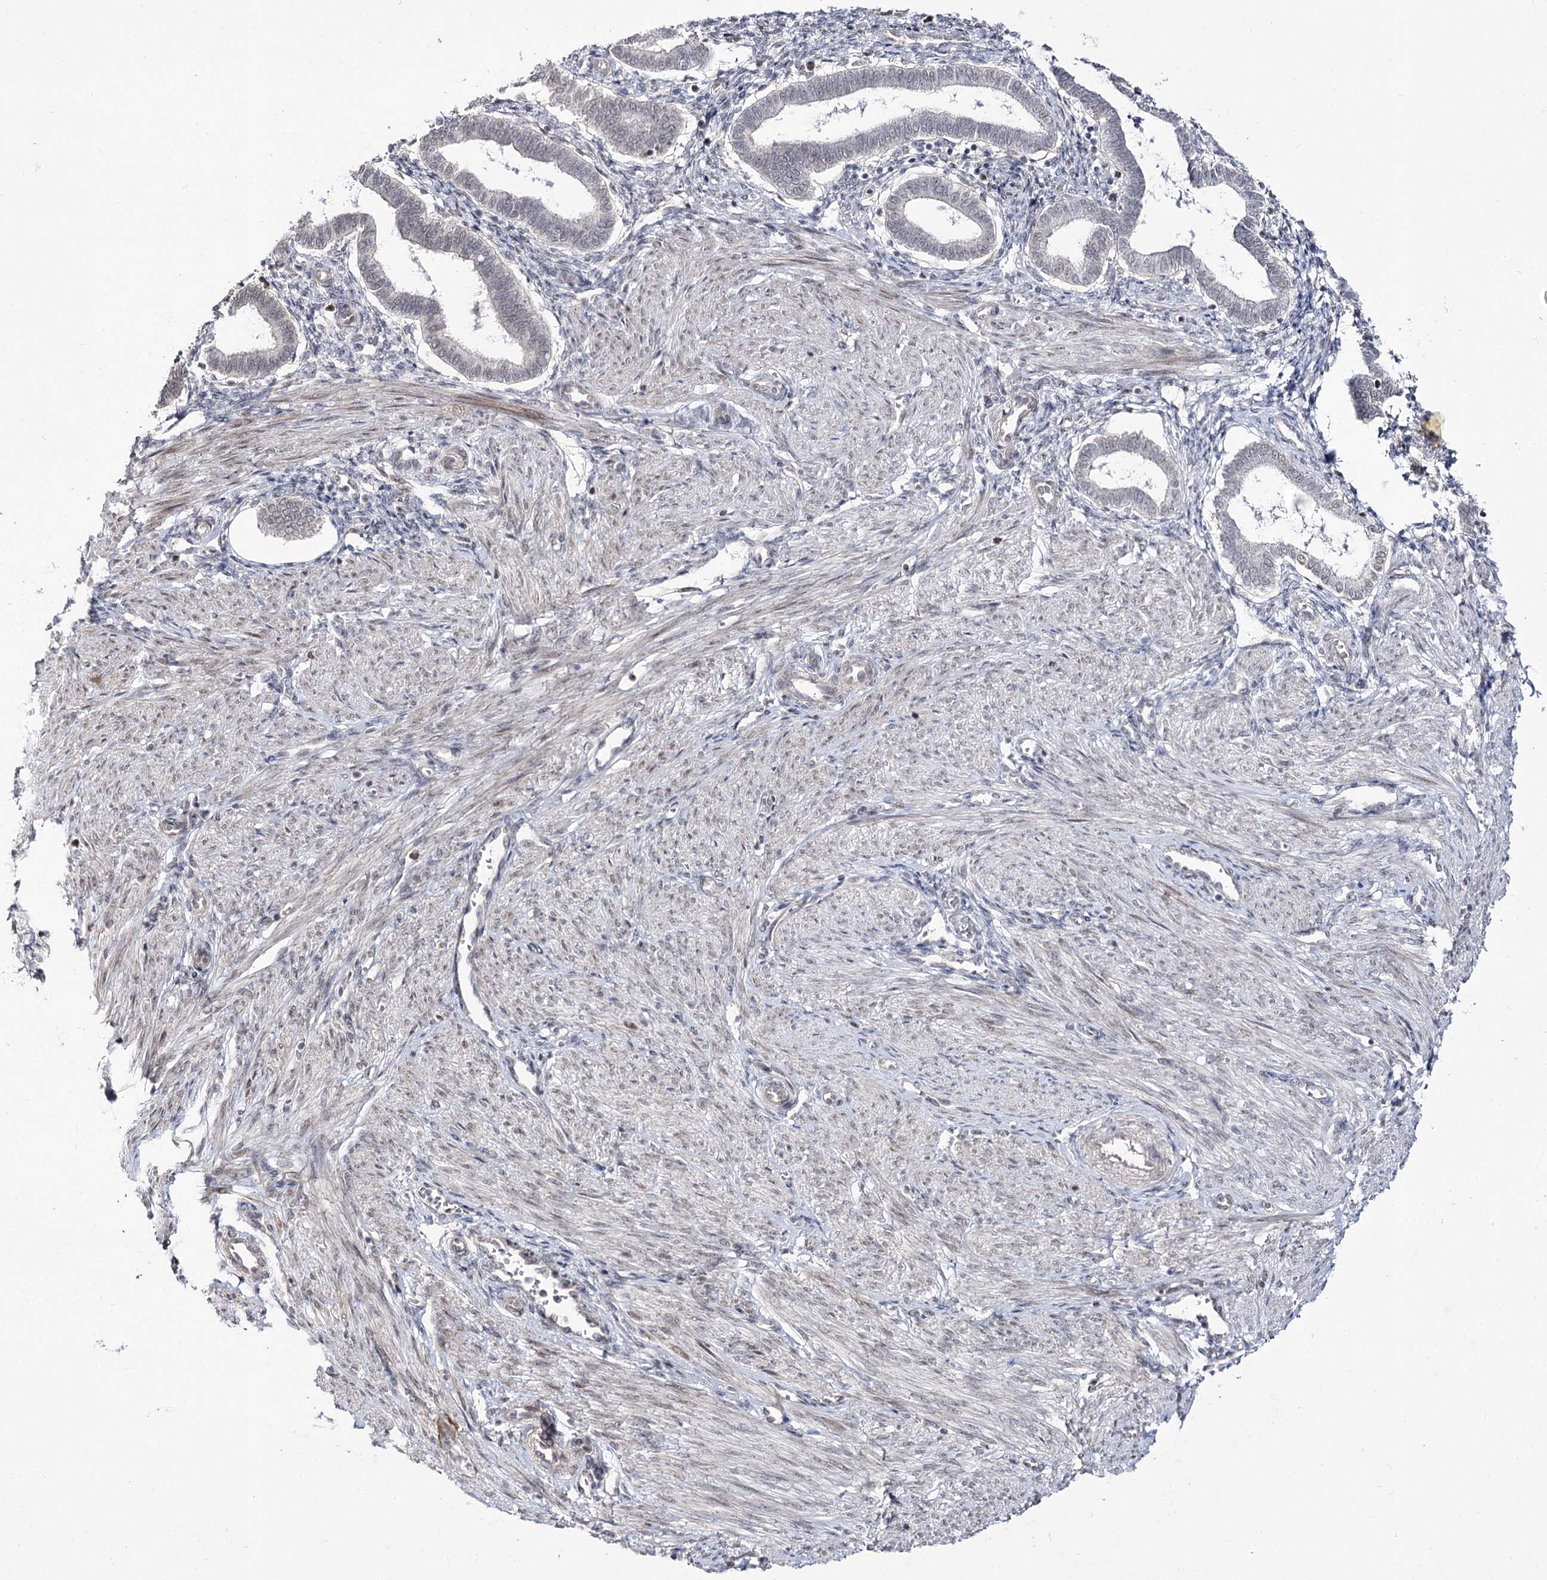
{"staining": {"intensity": "weak", "quantity": "25%-75%", "location": "nuclear"}, "tissue": "endometrium", "cell_type": "Cells in endometrial stroma", "image_type": "normal", "snomed": [{"axis": "morphology", "description": "Normal tissue, NOS"}, {"axis": "topography", "description": "Endometrium"}], "caption": "Cells in endometrial stroma exhibit low levels of weak nuclear positivity in approximately 25%-75% of cells in unremarkable human endometrium.", "gene": "RRP9", "patient": {"sex": "female", "age": 24}}